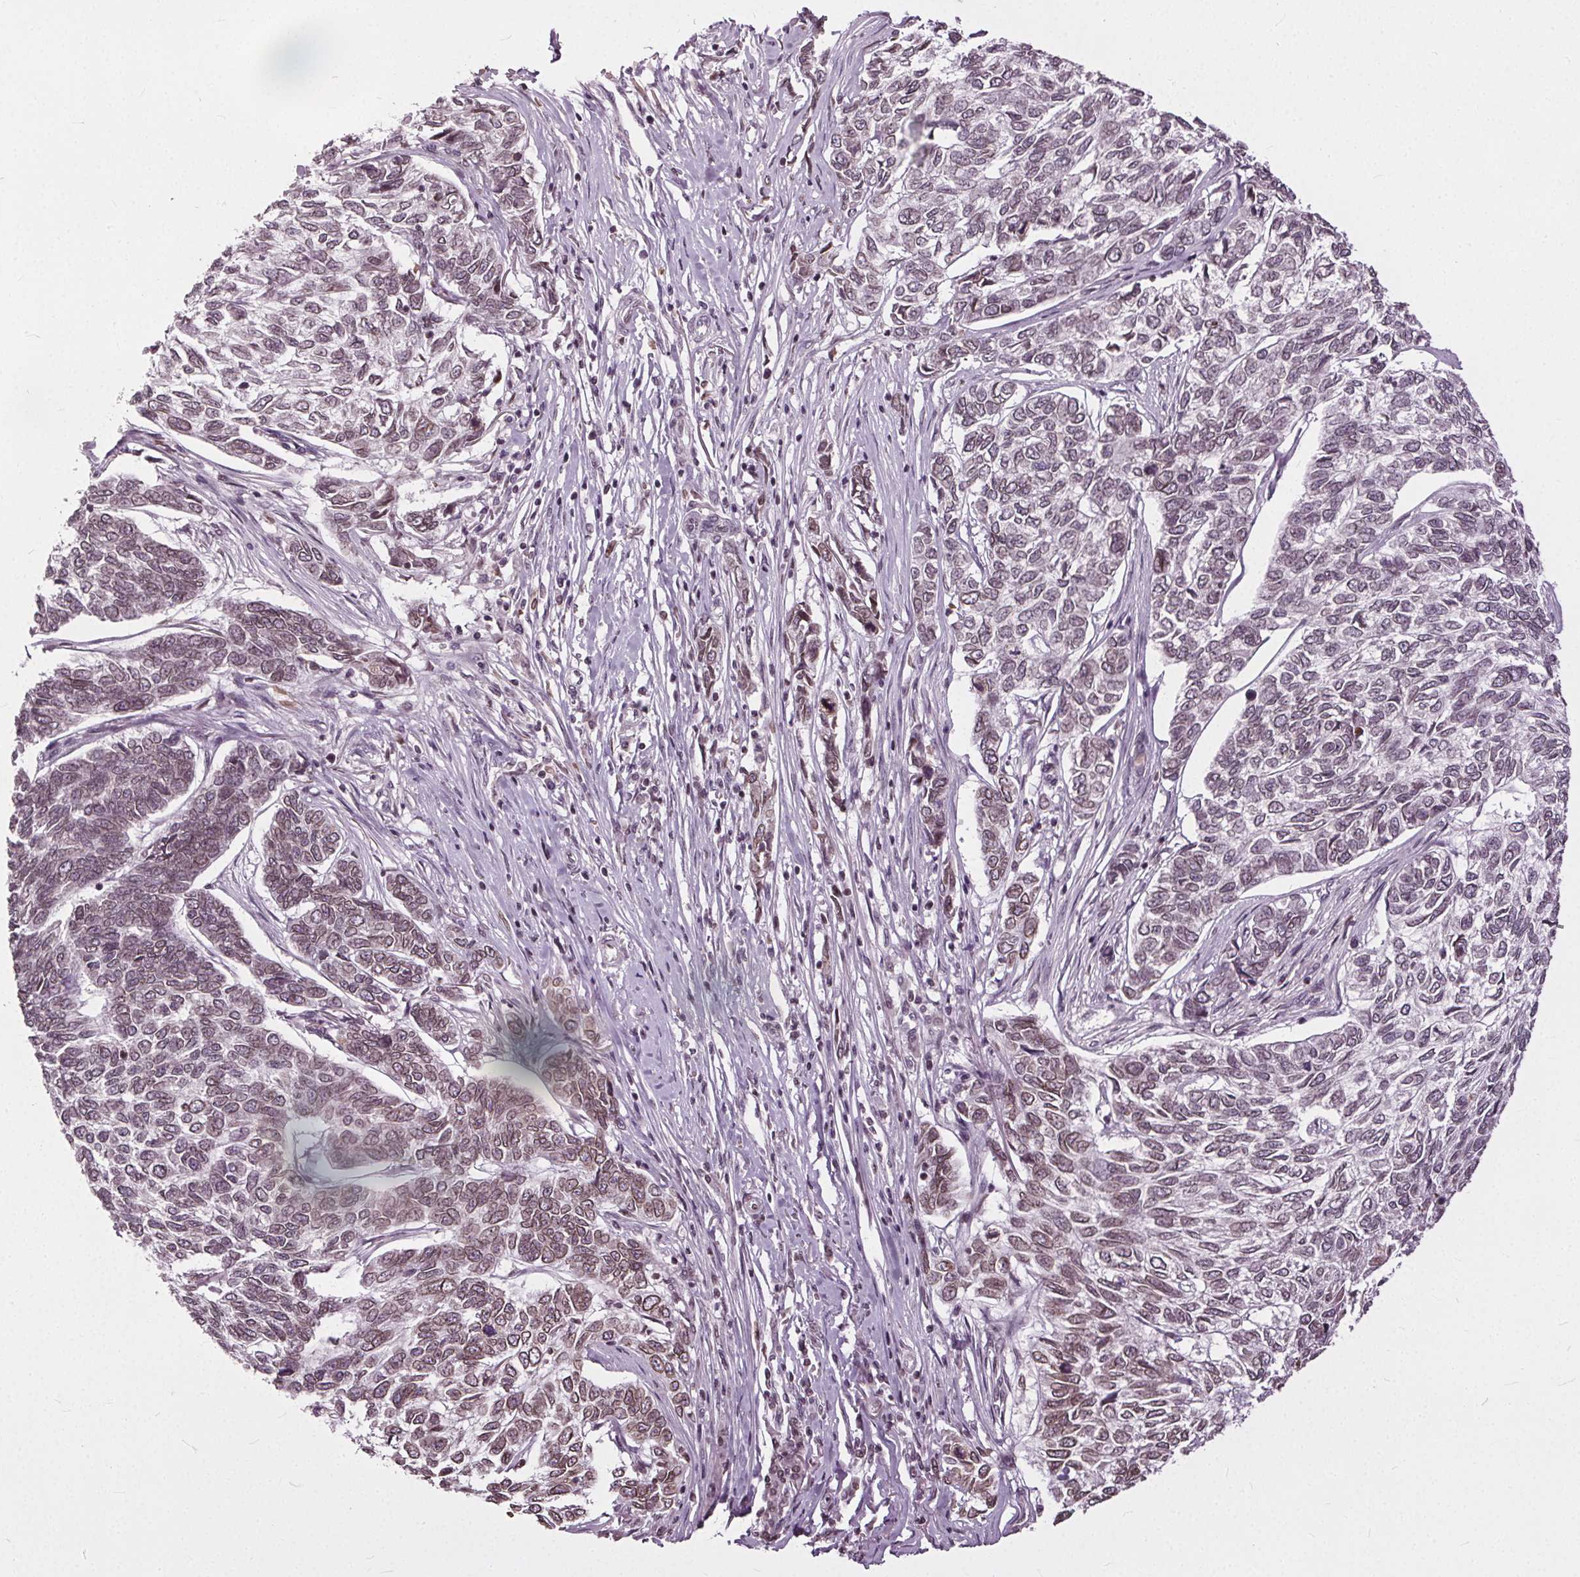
{"staining": {"intensity": "moderate", "quantity": "25%-75%", "location": "cytoplasmic/membranous,nuclear"}, "tissue": "skin cancer", "cell_type": "Tumor cells", "image_type": "cancer", "snomed": [{"axis": "morphology", "description": "Basal cell carcinoma"}, {"axis": "topography", "description": "Skin"}], "caption": "DAB immunohistochemical staining of human skin cancer (basal cell carcinoma) displays moderate cytoplasmic/membranous and nuclear protein positivity in about 25%-75% of tumor cells. (Brightfield microscopy of DAB IHC at high magnification).", "gene": "TTC39C", "patient": {"sex": "female", "age": 65}}